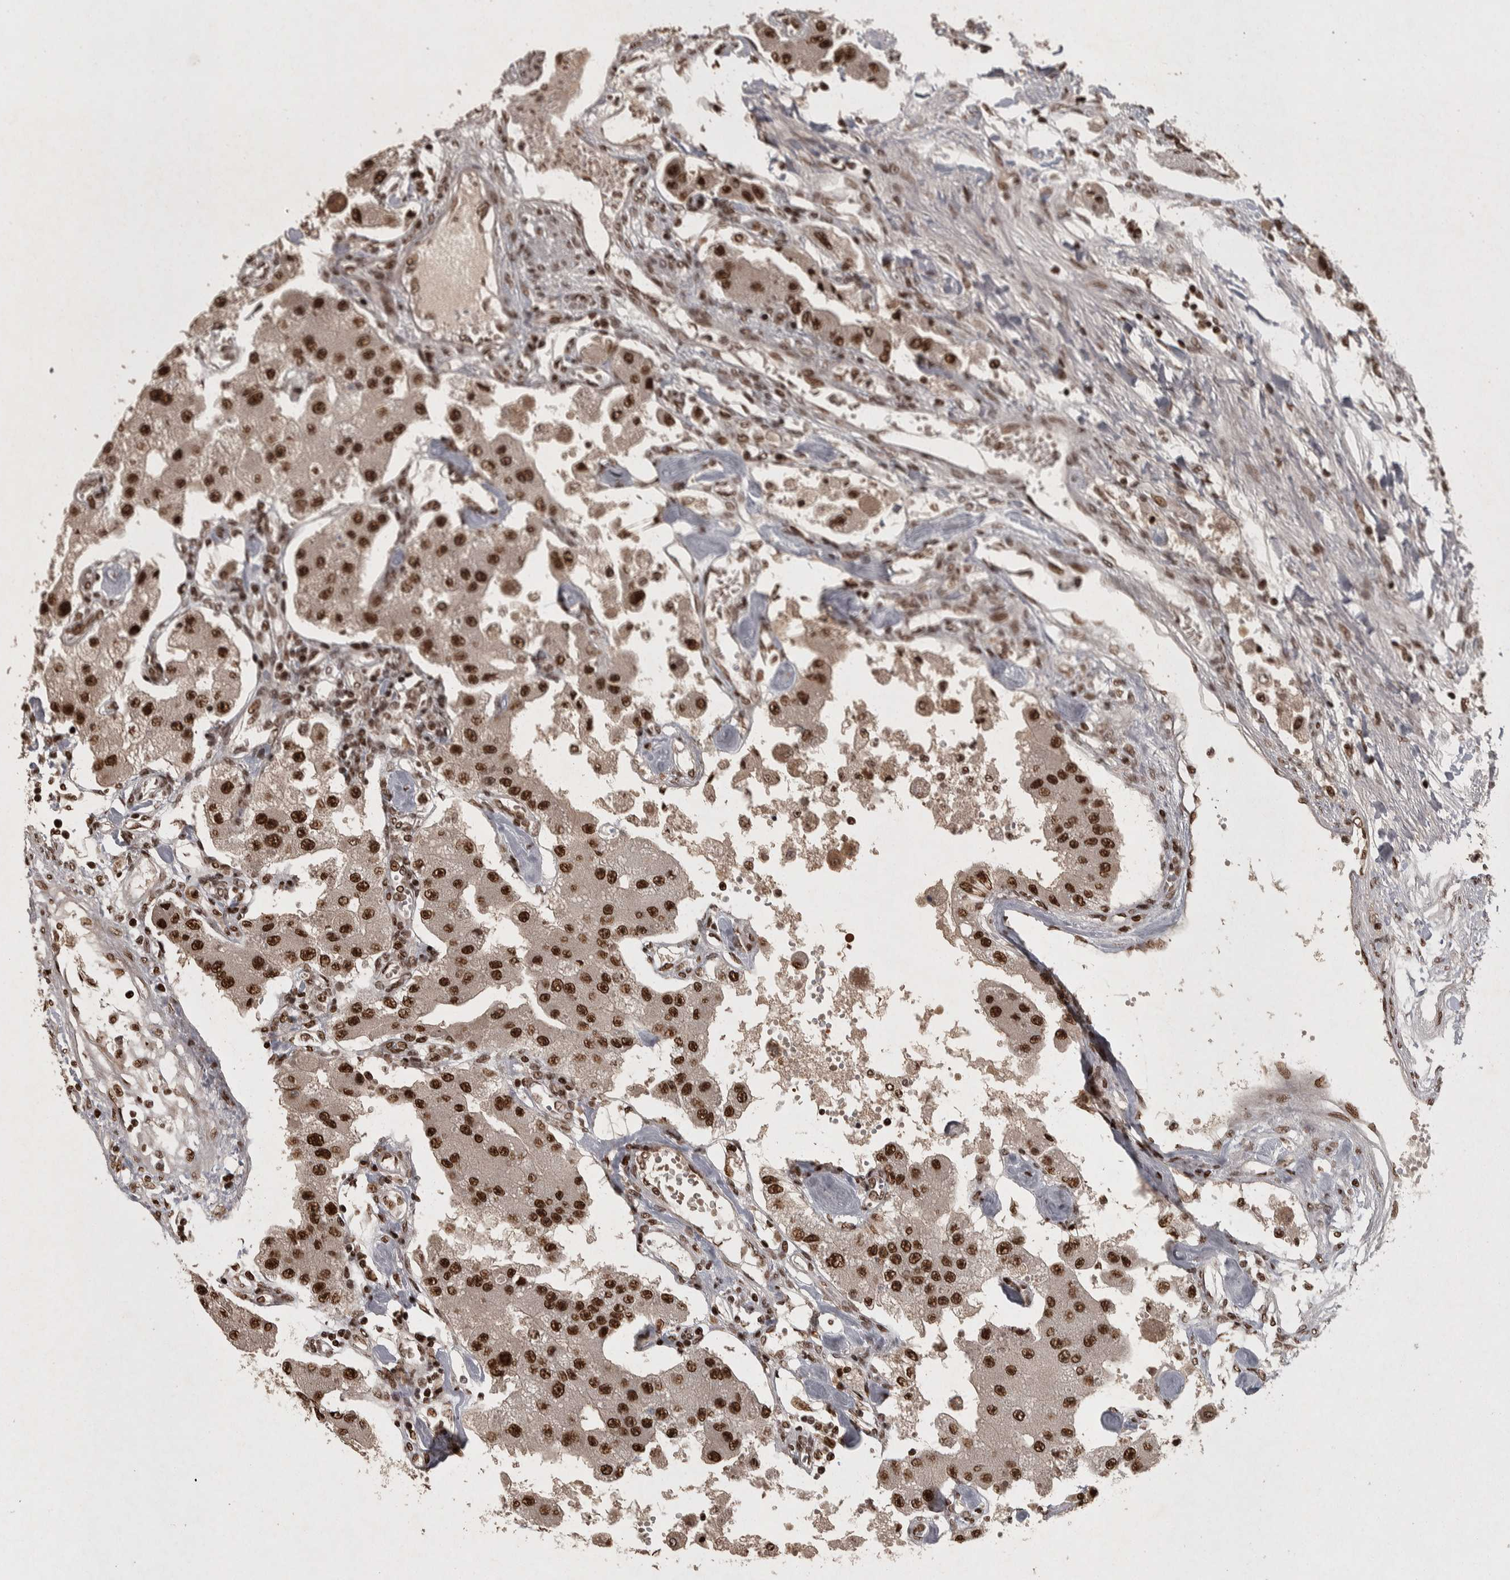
{"staining": {"intensity": "strong", "quantity": ">75%", "location": "nuclear"}, "tissue": "carcinoid", "cell_type": "Tumor cells", "image_type": "cancer", "snomed": [{"axis": "morphology", "description": "Carcinoid, malignant, NOS"}, {"axis": "topography", "description": "Pancreas"}], "caption": "Immunohistochemical staining of human carcinoid displays high levels of strong nuclear protein expression in about >75% of tumor cells.", "gene": "ZFHX4", "patient": {"sex": "male", "age": 41}}